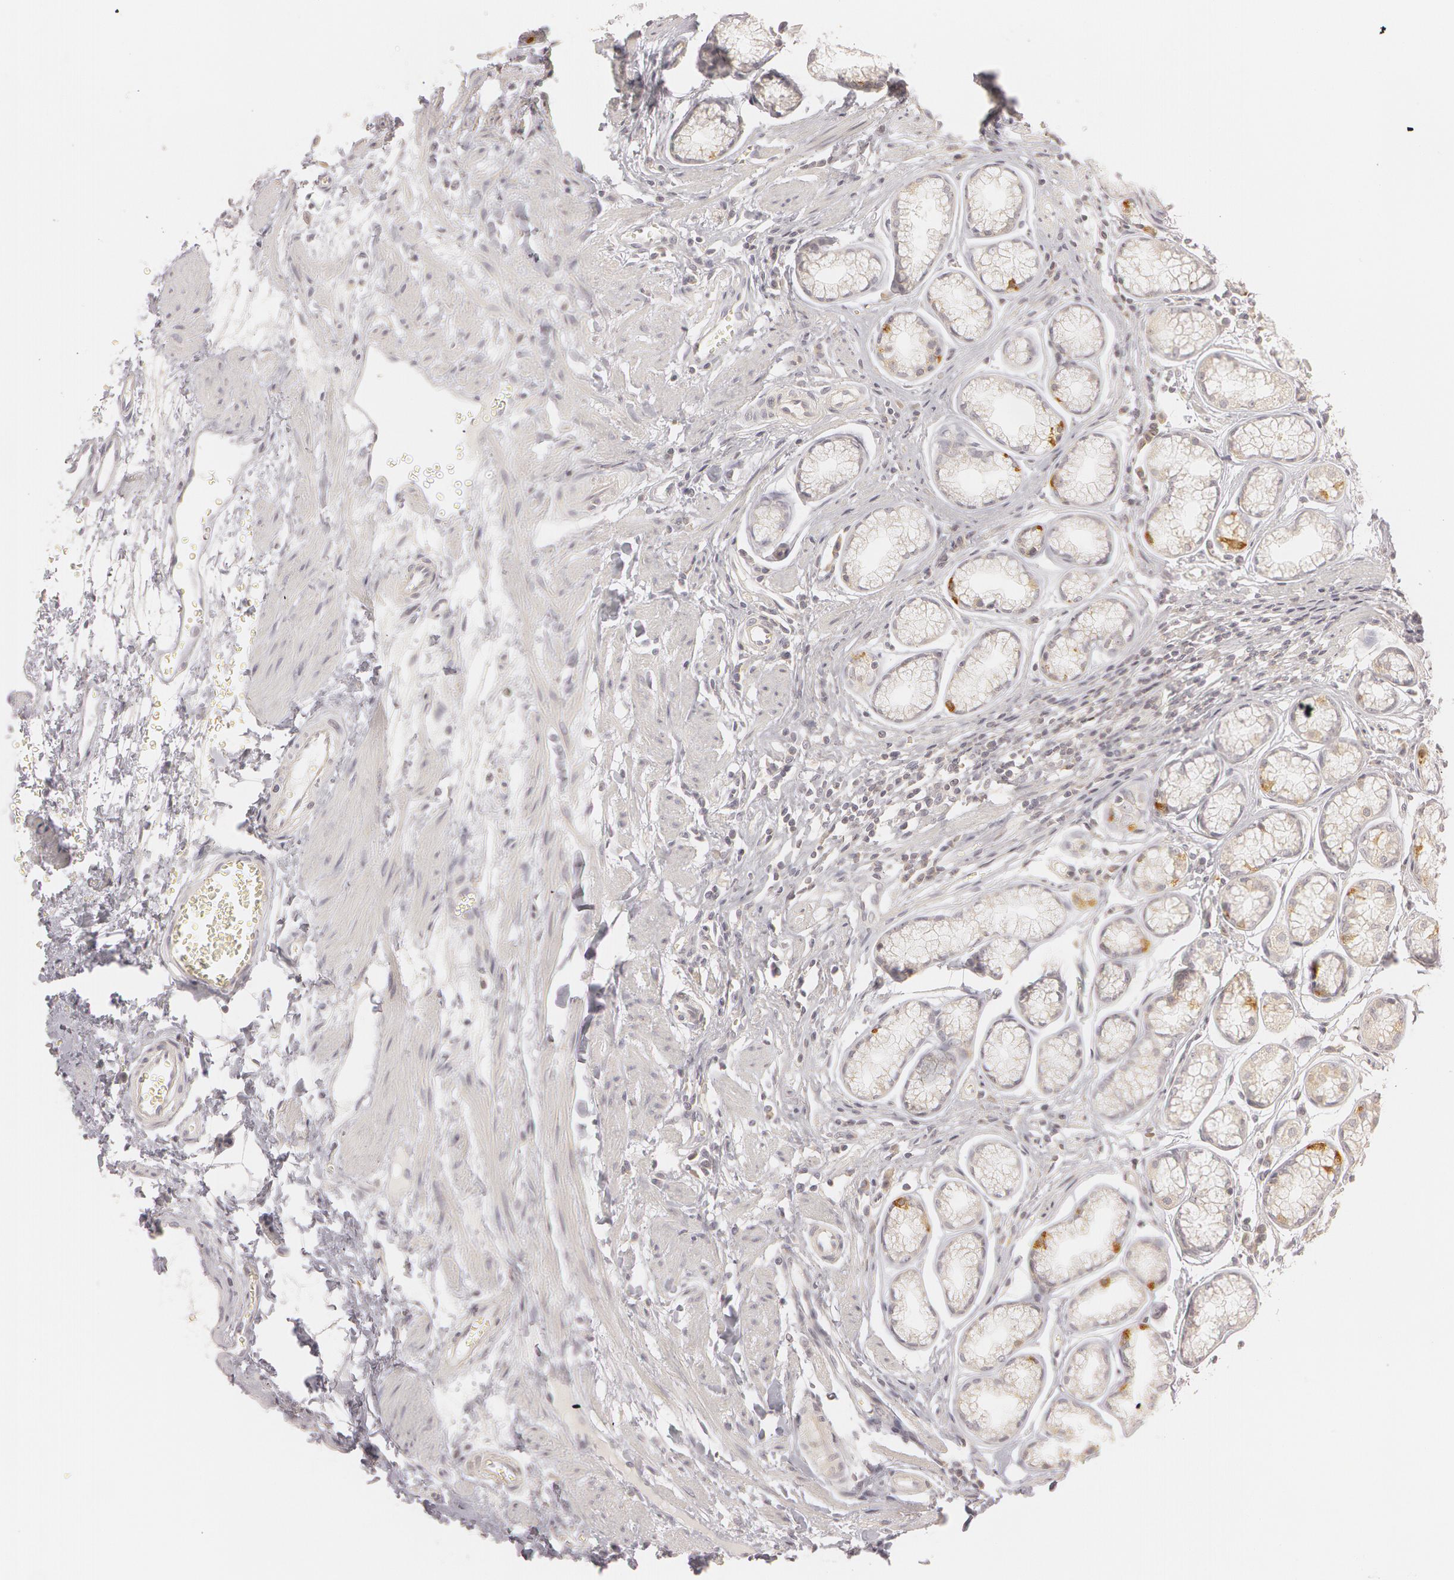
{"staining": {"intensity": "weak", "quantity": "25%-75%", "location": "cytoplasmic/membranous"}, "tissue": "stomach", "cell_type": "Glandular cells", "image_type": "normal", "snomed": [{"axis": "morphology", "description": "Normal tissue, NOS"}, {"axis": "topography", "description": "Stomach"}], "caption": "Weak cytoplasmic/membranous positivity is appreciated in about 25%-75% of glandular cells in normal stomach.", "gene": "RALGAPA1", "patient": {"sex": "male", "age": 42}}